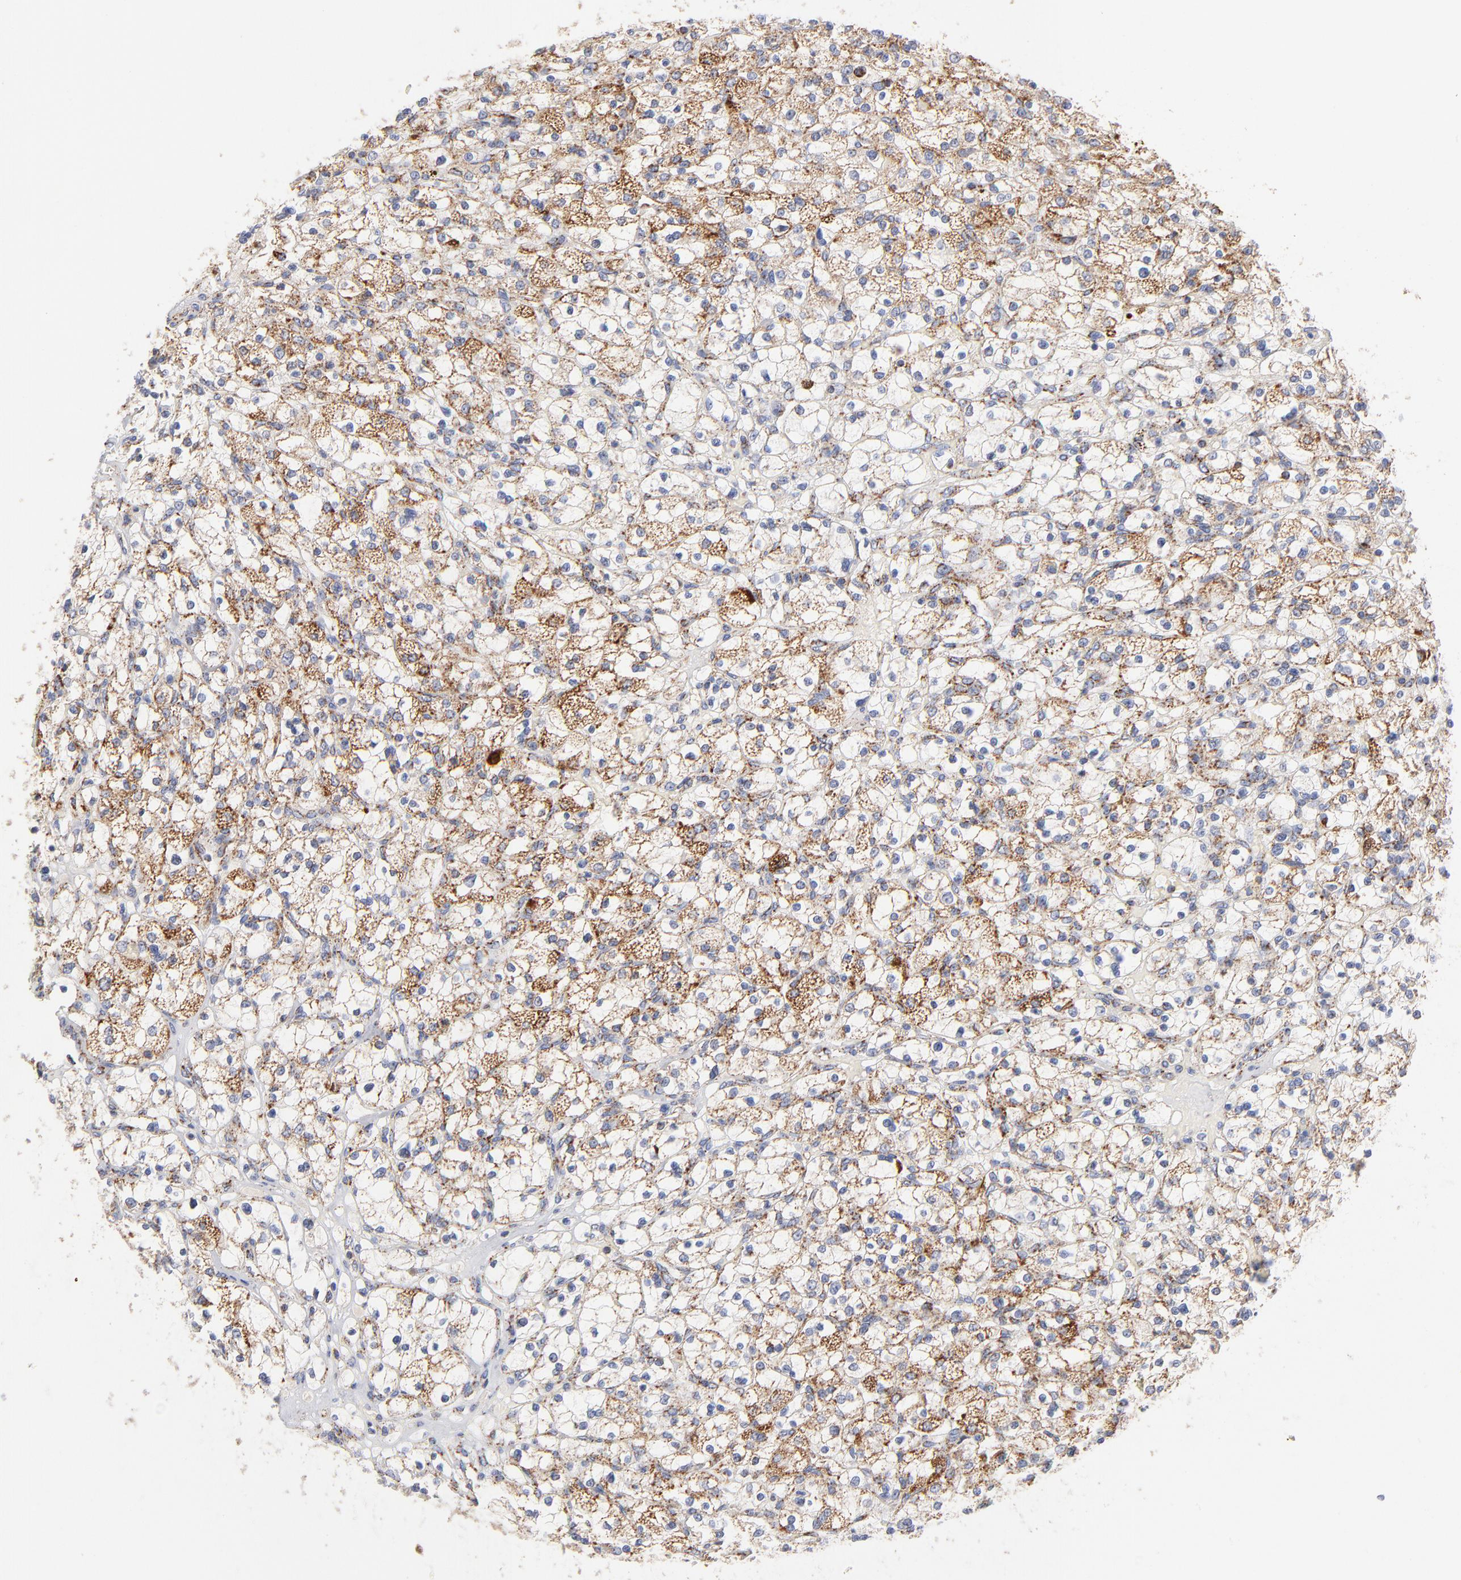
{"staining": {"intensity": "moderate", "quantity": "25%-75%", "location": "cytoplasmic/membranous"}, "tissue": "renal cancer", "cell_type": "Tumor cells", "image_type": "cancer", "snomed": [{"axis": "morphology", "description": "Adenocarcinoma, NOS"}, {"axis": "topography", "description": "Kidney"}], "caption": "Brown immunohistochemical staining in renal cancer shows moderate cytoplasmic/membranous positivity in about 25%-75% of tumor cells. (Stains: DAB in brown, nuclei in blue, Microscopy: brightfield microscopy at high magnification).", "gene": "DLAT", "patient": {"sex": "female", "age": 83}}